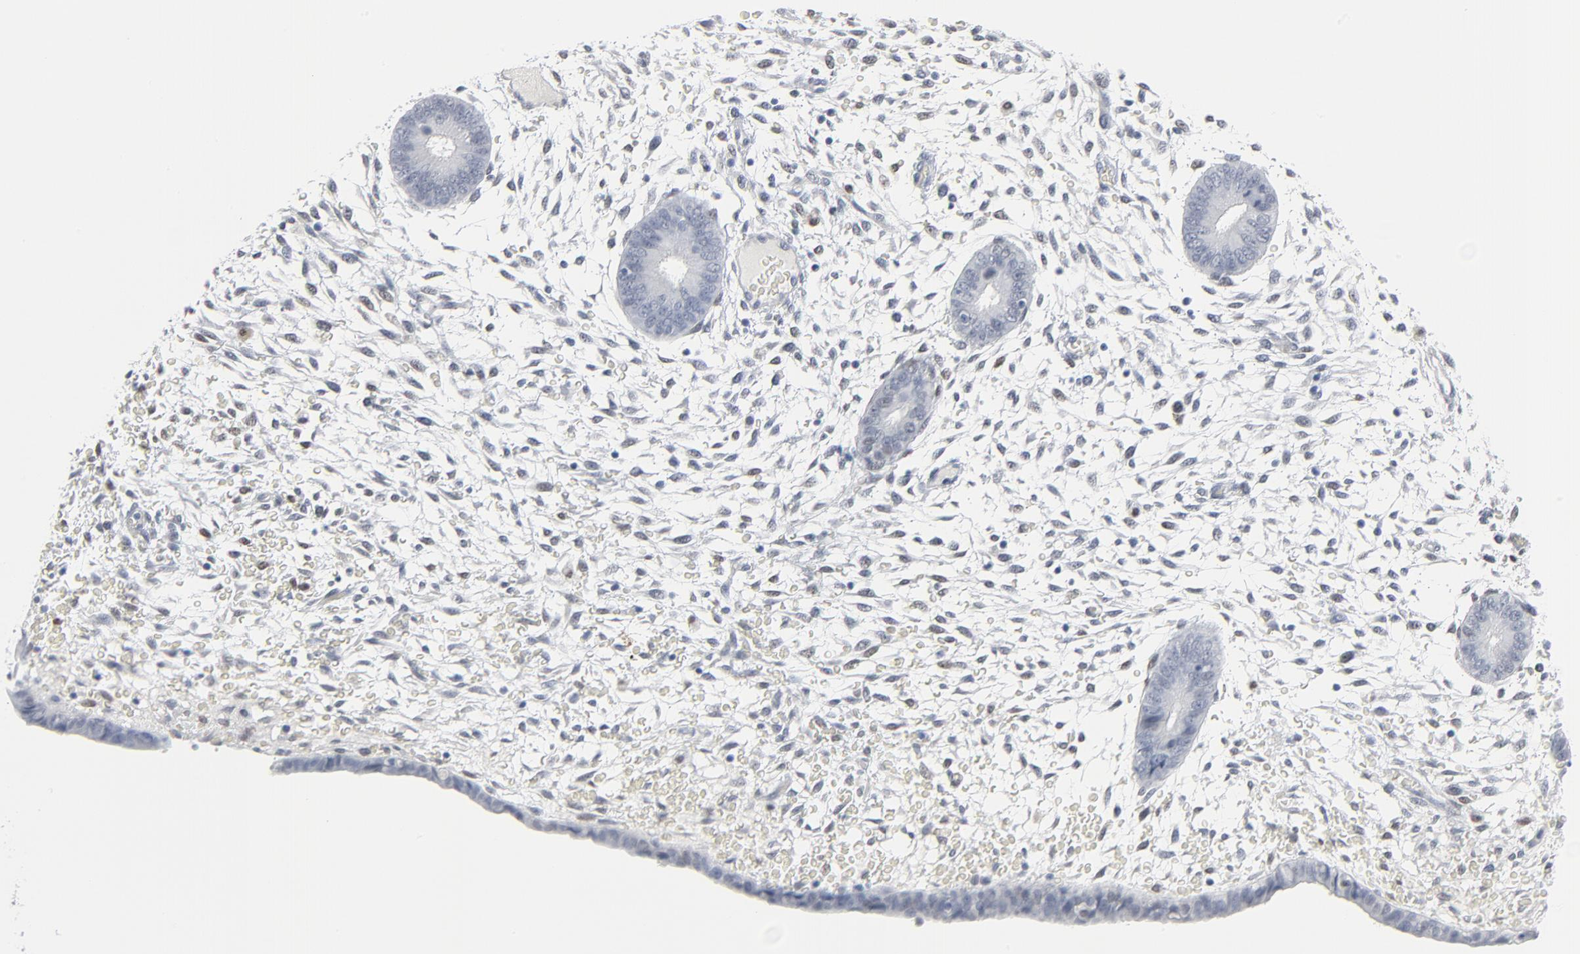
{"staining": {"intensity": "moderate", "quantity": "25%-75%", "location": "nuclear"}, "tissue": "endometrium", "cell_type": "Cells in endometrial stroma", "image_type": "normal", "snomed": [{"axis": "morphology", "description": "Normal tissue, NOS"}, {"axis": "topography", "description": "Endometrium"}], "caption": "Immunohistochemical staining of benign human endometrium demonstrates 25%-75% levels of moderate nuclear protein expression in about 25%-75% of cells in endometrial stroma. The protein is stained brown, and the nuclei are stained in blue (DAB (3,3'-diaminobenzidine) IHC with brightfield microscopy, high magnification).", "gene": "MITF", "patient": {"sex": "female", "age": 27}}